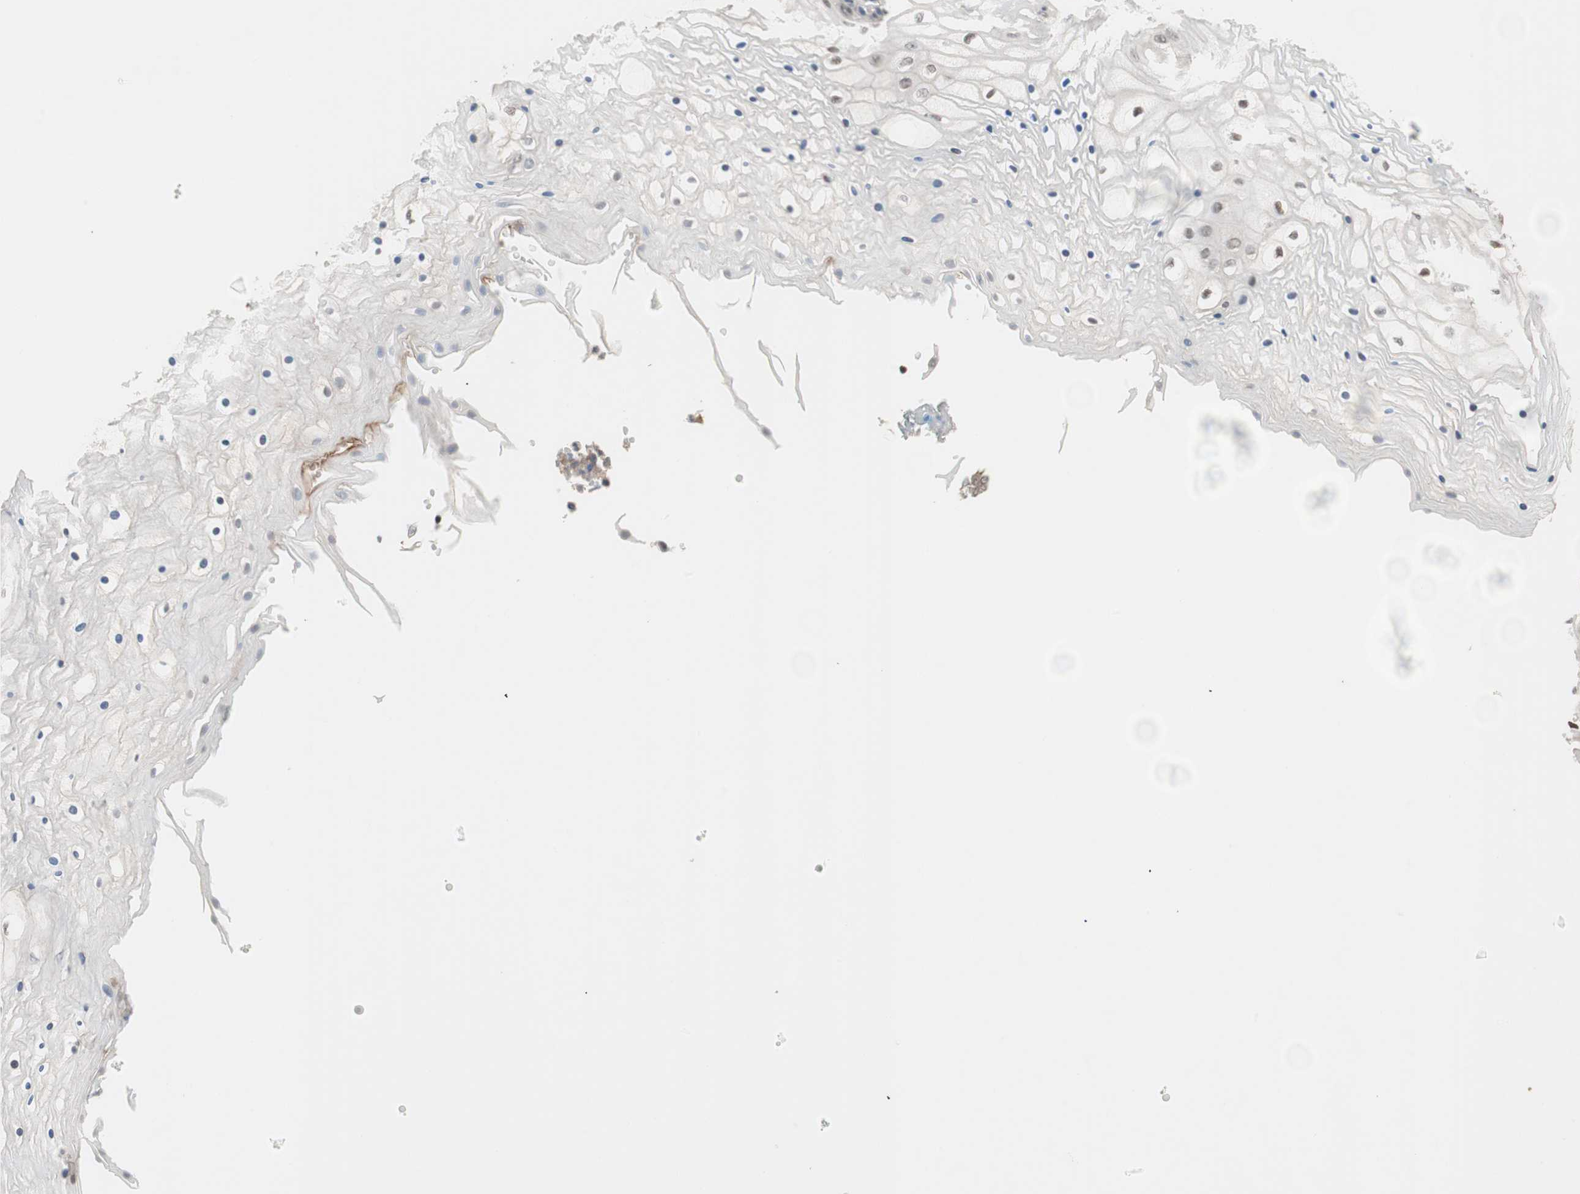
{"staining": {"intensity": "moderate", "quantity": "25%-75%", "location": "cytoplasmic/membranous,nuclear"}, "tissue": "vagina", "cell_type": "Squamous epithelial cells", "image_type": "normal", "snomed": [{"axis": "morphology", "description": "Normal tissue, NOS"}, {"axis": "topography", "description": "Vagina"}], "caption": "High-power microscopy captured an IHC histopathology image of unremarkable vagina, revealing moderate cytoplasmic/membranous,nuclear staining in about 25%-75% of squamous epithelial cells. The staining is performed using DAB (3,3'-diaminobenzidine) brown chromogen to label protein expression. The nuclei are counter-stained blue using hematoxylin.", "gene": "GART", "patient": {"sex": "female", "age": 34}}